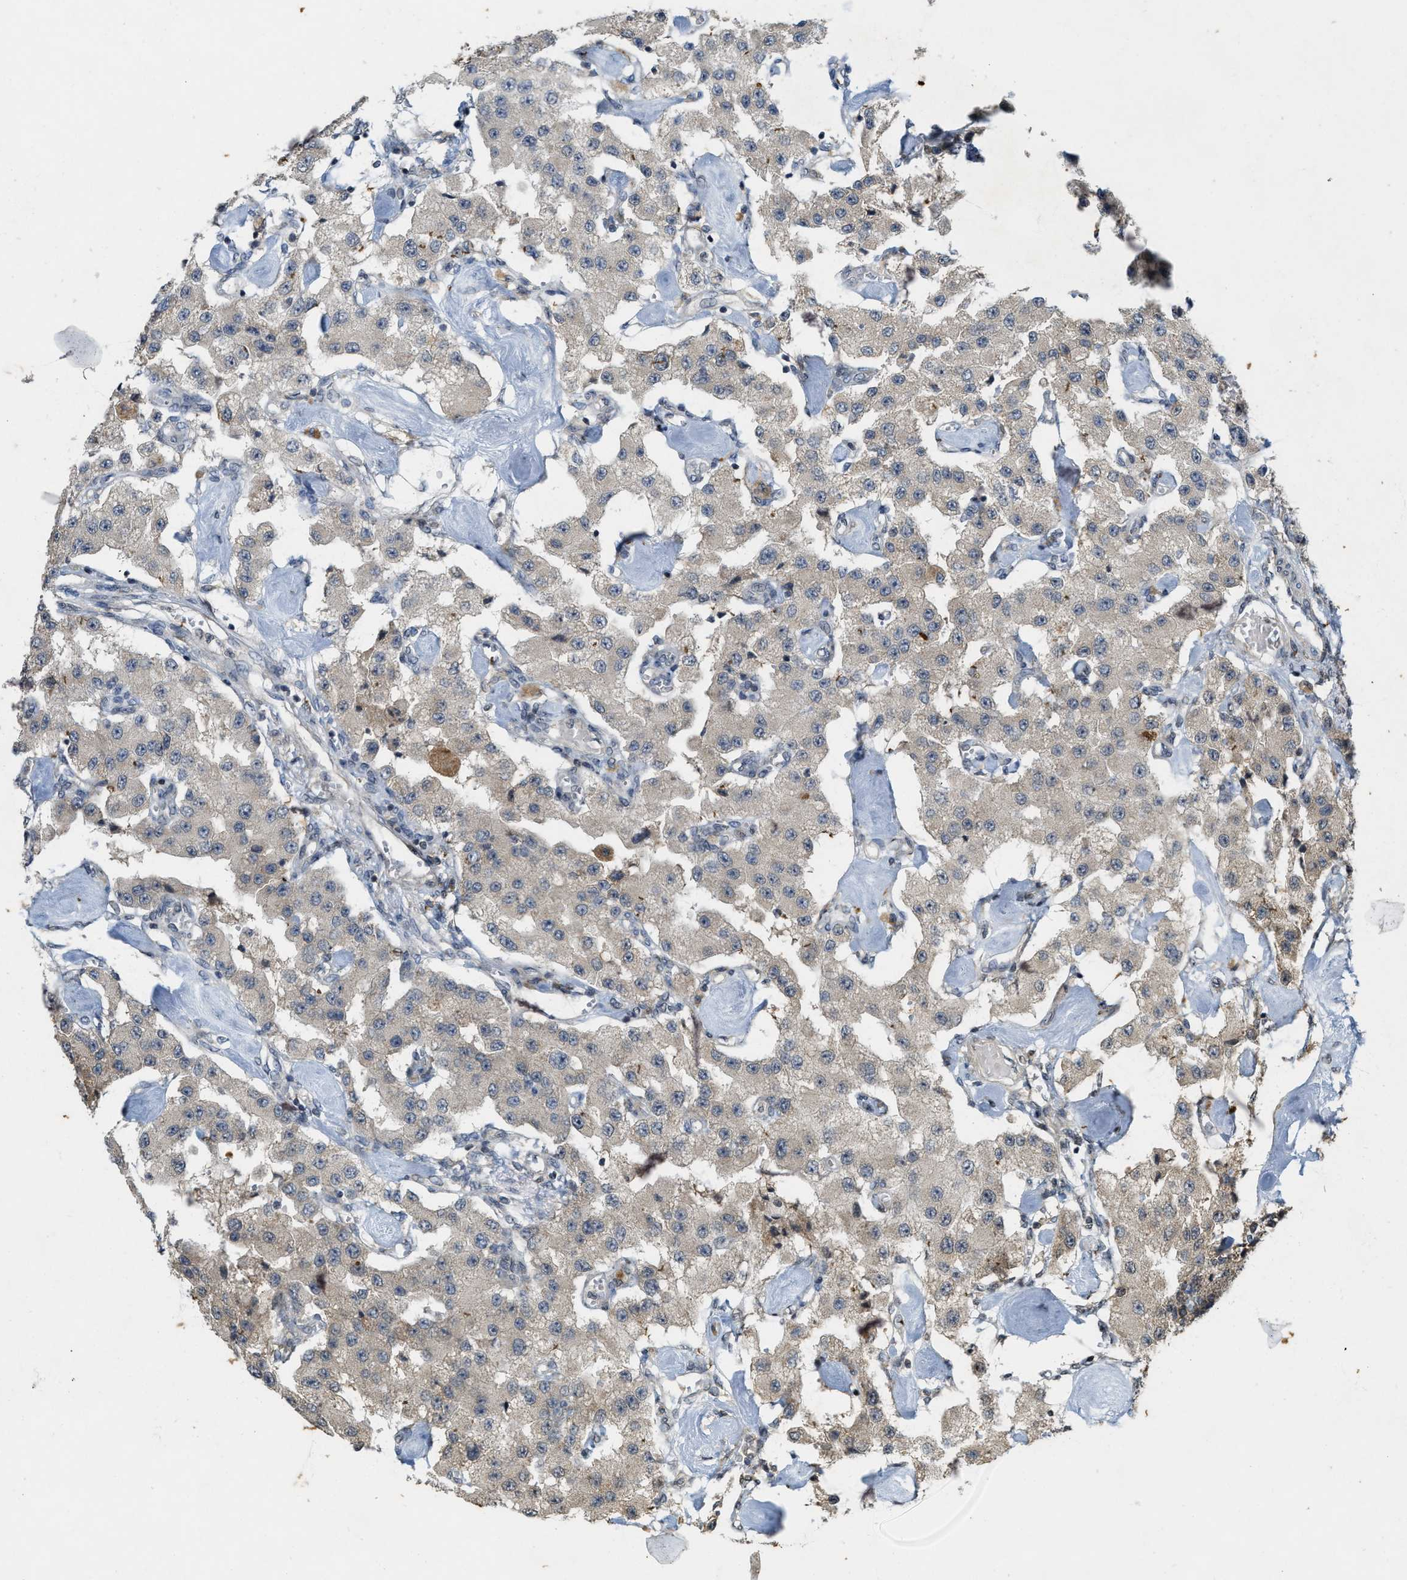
{"staining": {"intensity": "weak", "quantity": "<25%", "location": "cytoplasmic/membranous"}, "tissue": "carcinoid", "cell_type": "Tumor cells", "image_type": "cancer", "snomed": [{"axis": "morphology", "description": "Carcinoid, malignant, NOS"}, {"axis": "topography", "description": "Pancreas"}], "caption": "IHC photomicrograph of neoplastic tissue: carcinoid (malignant) stained with DAB reveals no significant protein staining in tumor cells.", "gene": "KIF21A", "patient": {"sex": "male", "age": 41}}